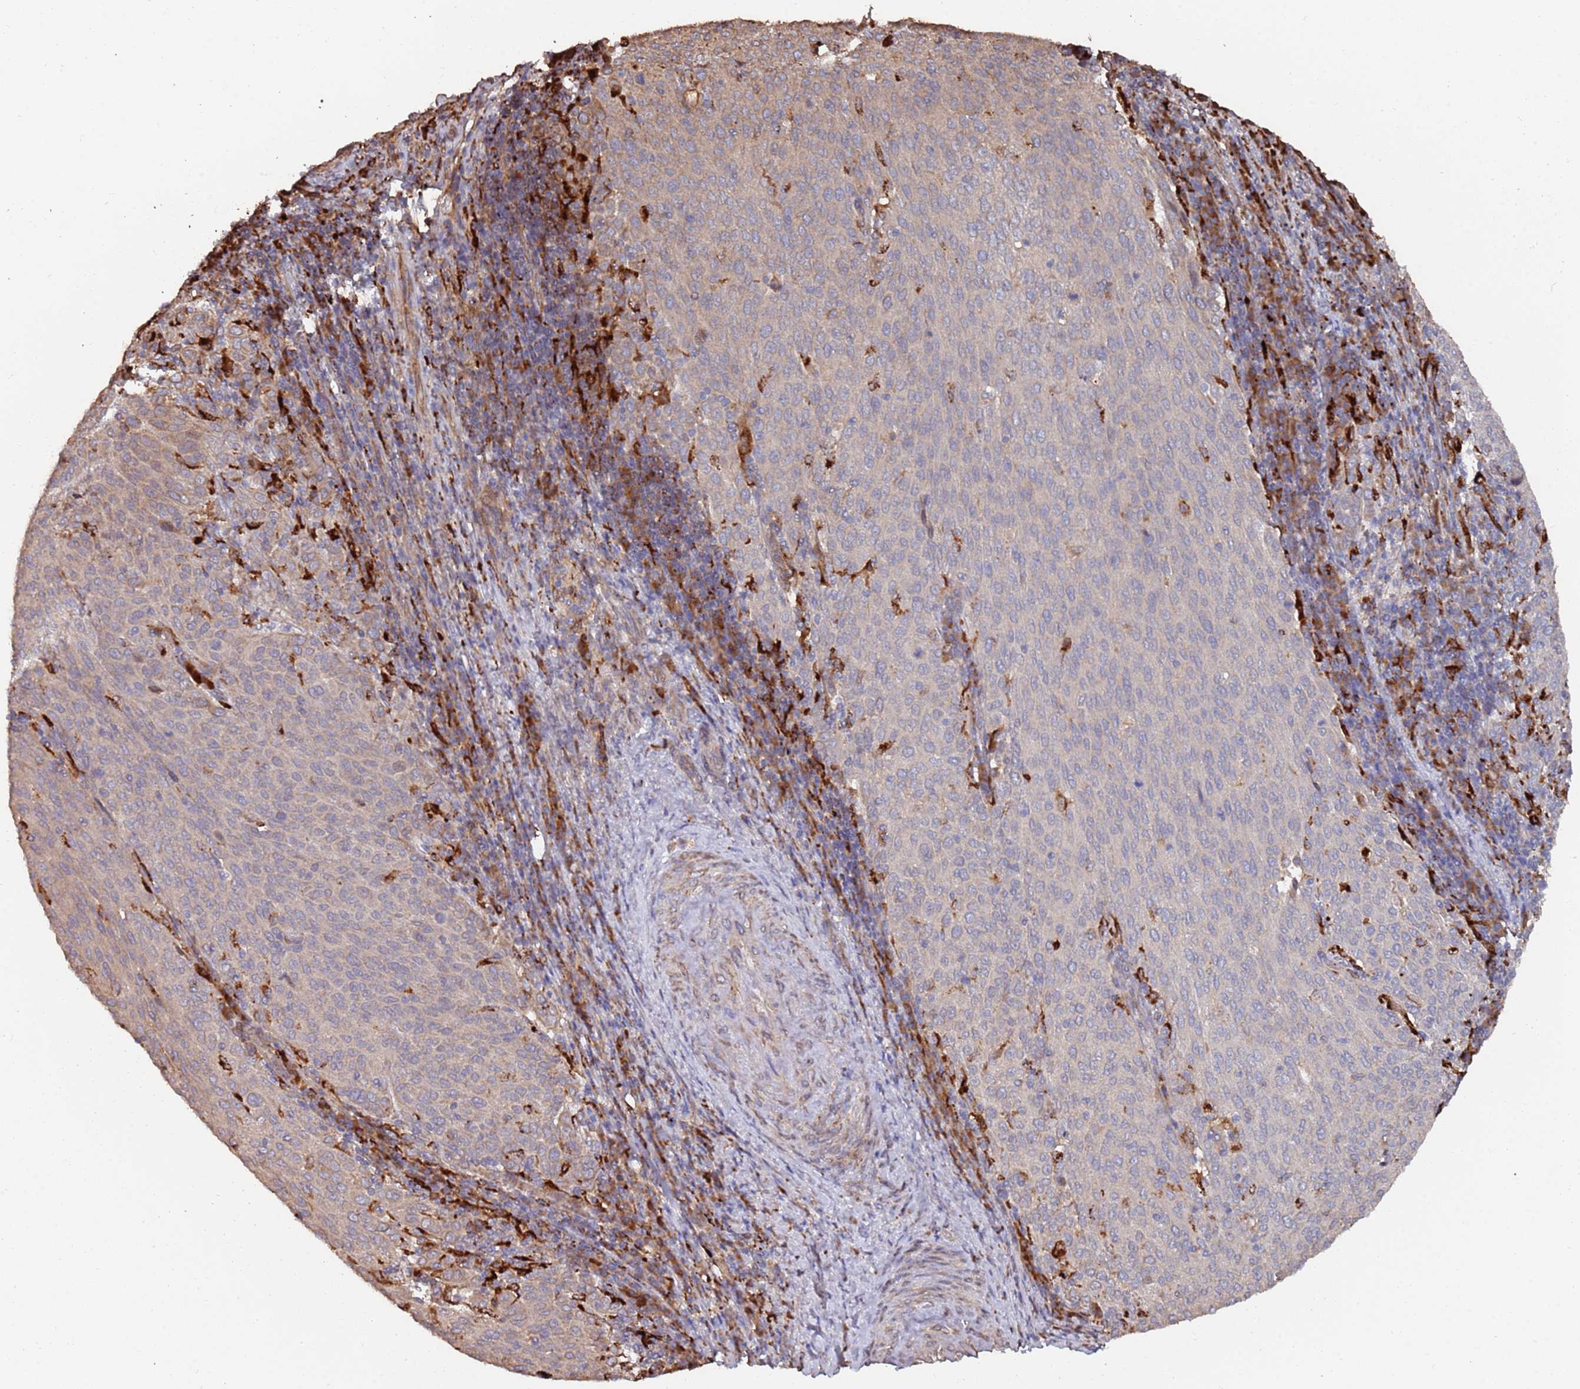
{"staining": {"intensity": "weak", "quantity": "25%-75%", "location": "cytoplasmic/membranous"}, "tissue": "cervical cancer", "cell_type": "Tumor cells", "image_type": "cancer", "snomed": [{"axis": "morphology", "description": "Squamous cell carcinoma, NOS"}, {"axis": "topography", "description": "Cervix"}], "caption": "Immunohistochemical staining of human cervical cancer reveals weak cytoplasmic/membranous protein staining in approximately 25%-75% of tumor cells.", "gene": "LACC1", "patient": {"sex": "female", "age": 46}}